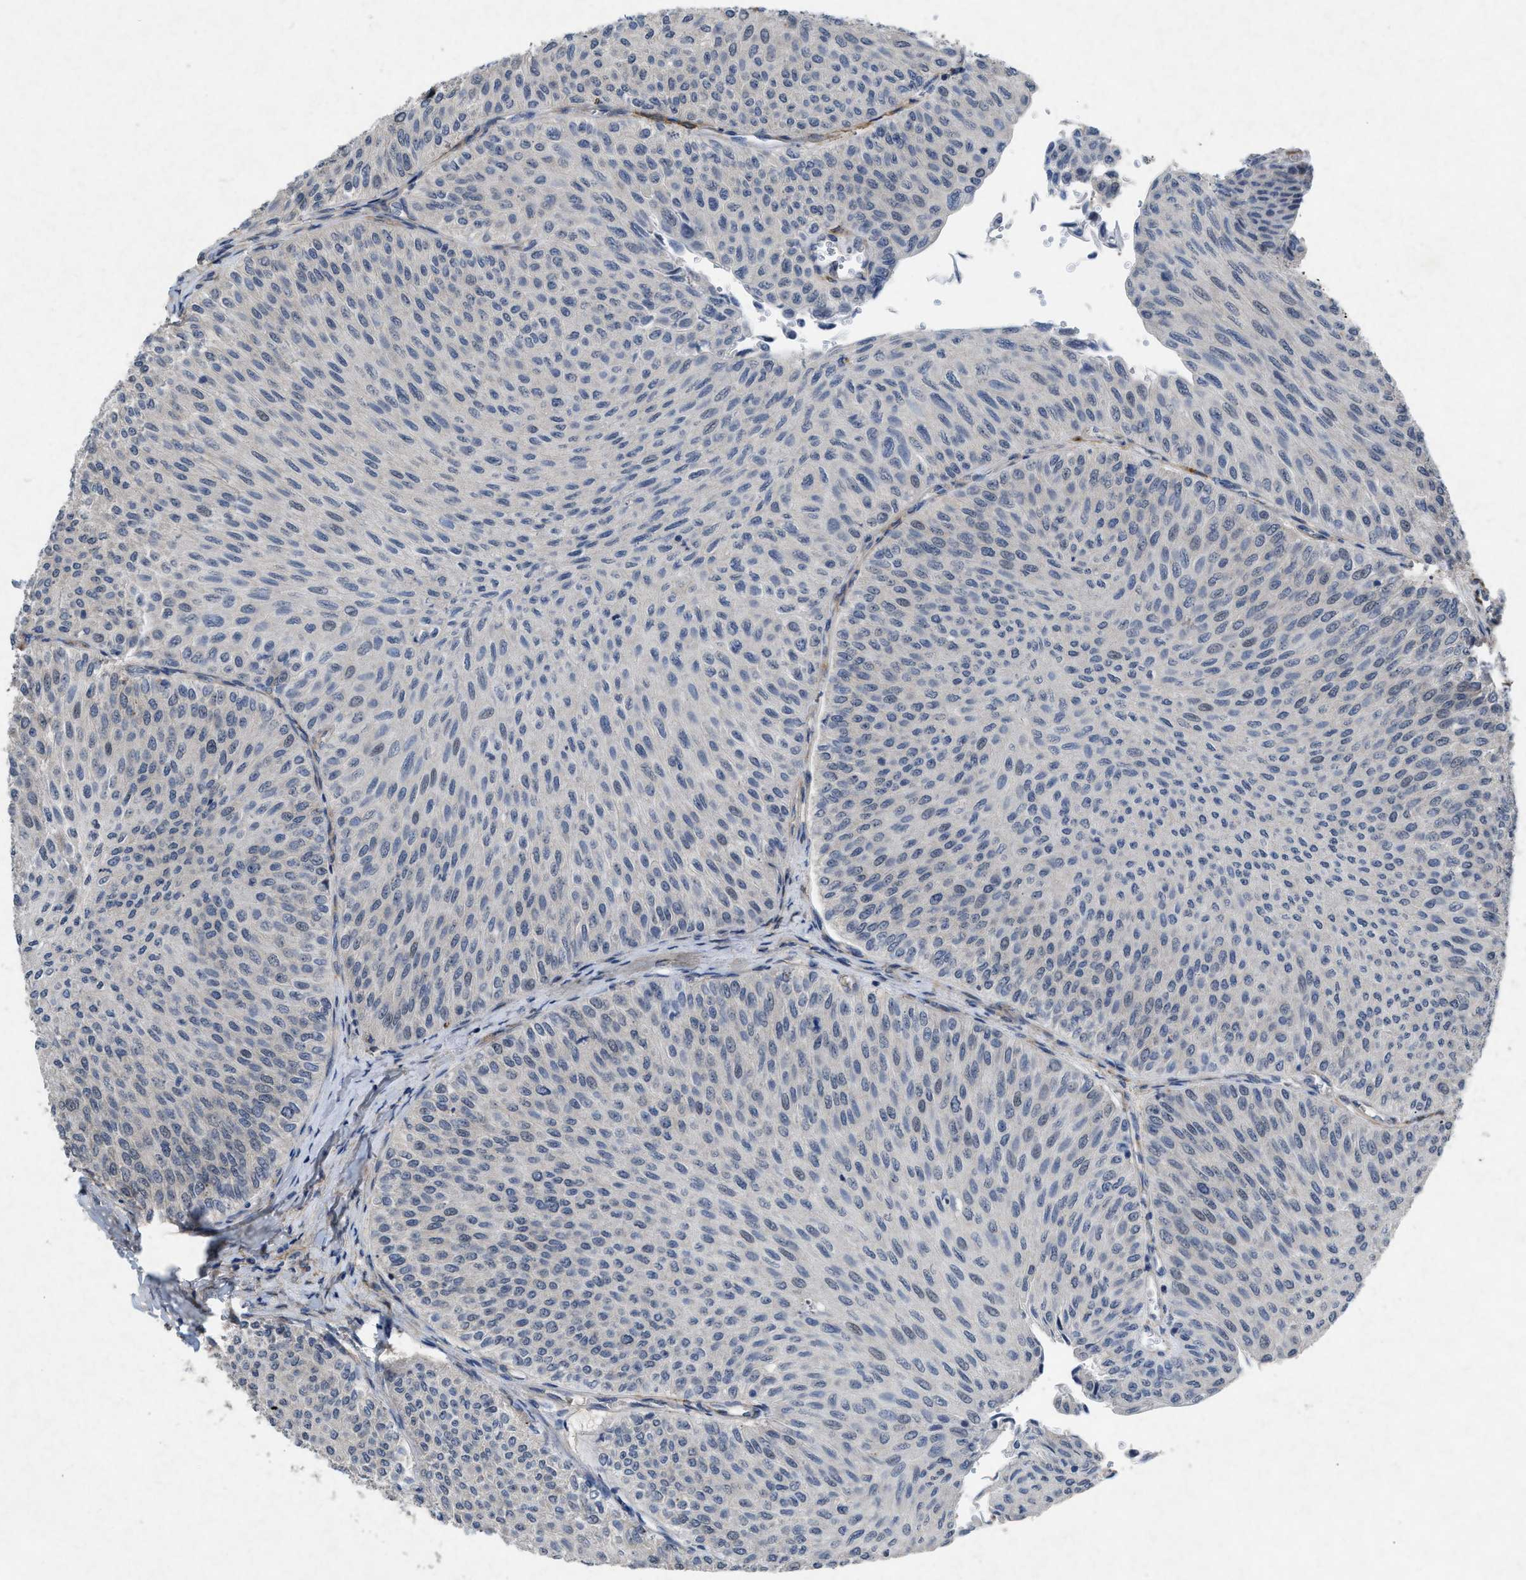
{"staining": {"intensity": "negative", "quantity": "none", "location": "none"}, "tissue": "urothelial cancer", "cell_type": "Tumor cells", "image_type": "cancer", "snomed": [{"axis": "morphology", "description": "Urothelial carcinoma, Low grade"}, {"axis": "topography", "description": "Urinary bladder"}], "caption": "High power microscopy image of an IHC image of urothelial cancer, revealing no significant expression in tumor cells.", "gene": "PDGFRA", "patient": {"sex": "male", "age": 78}}